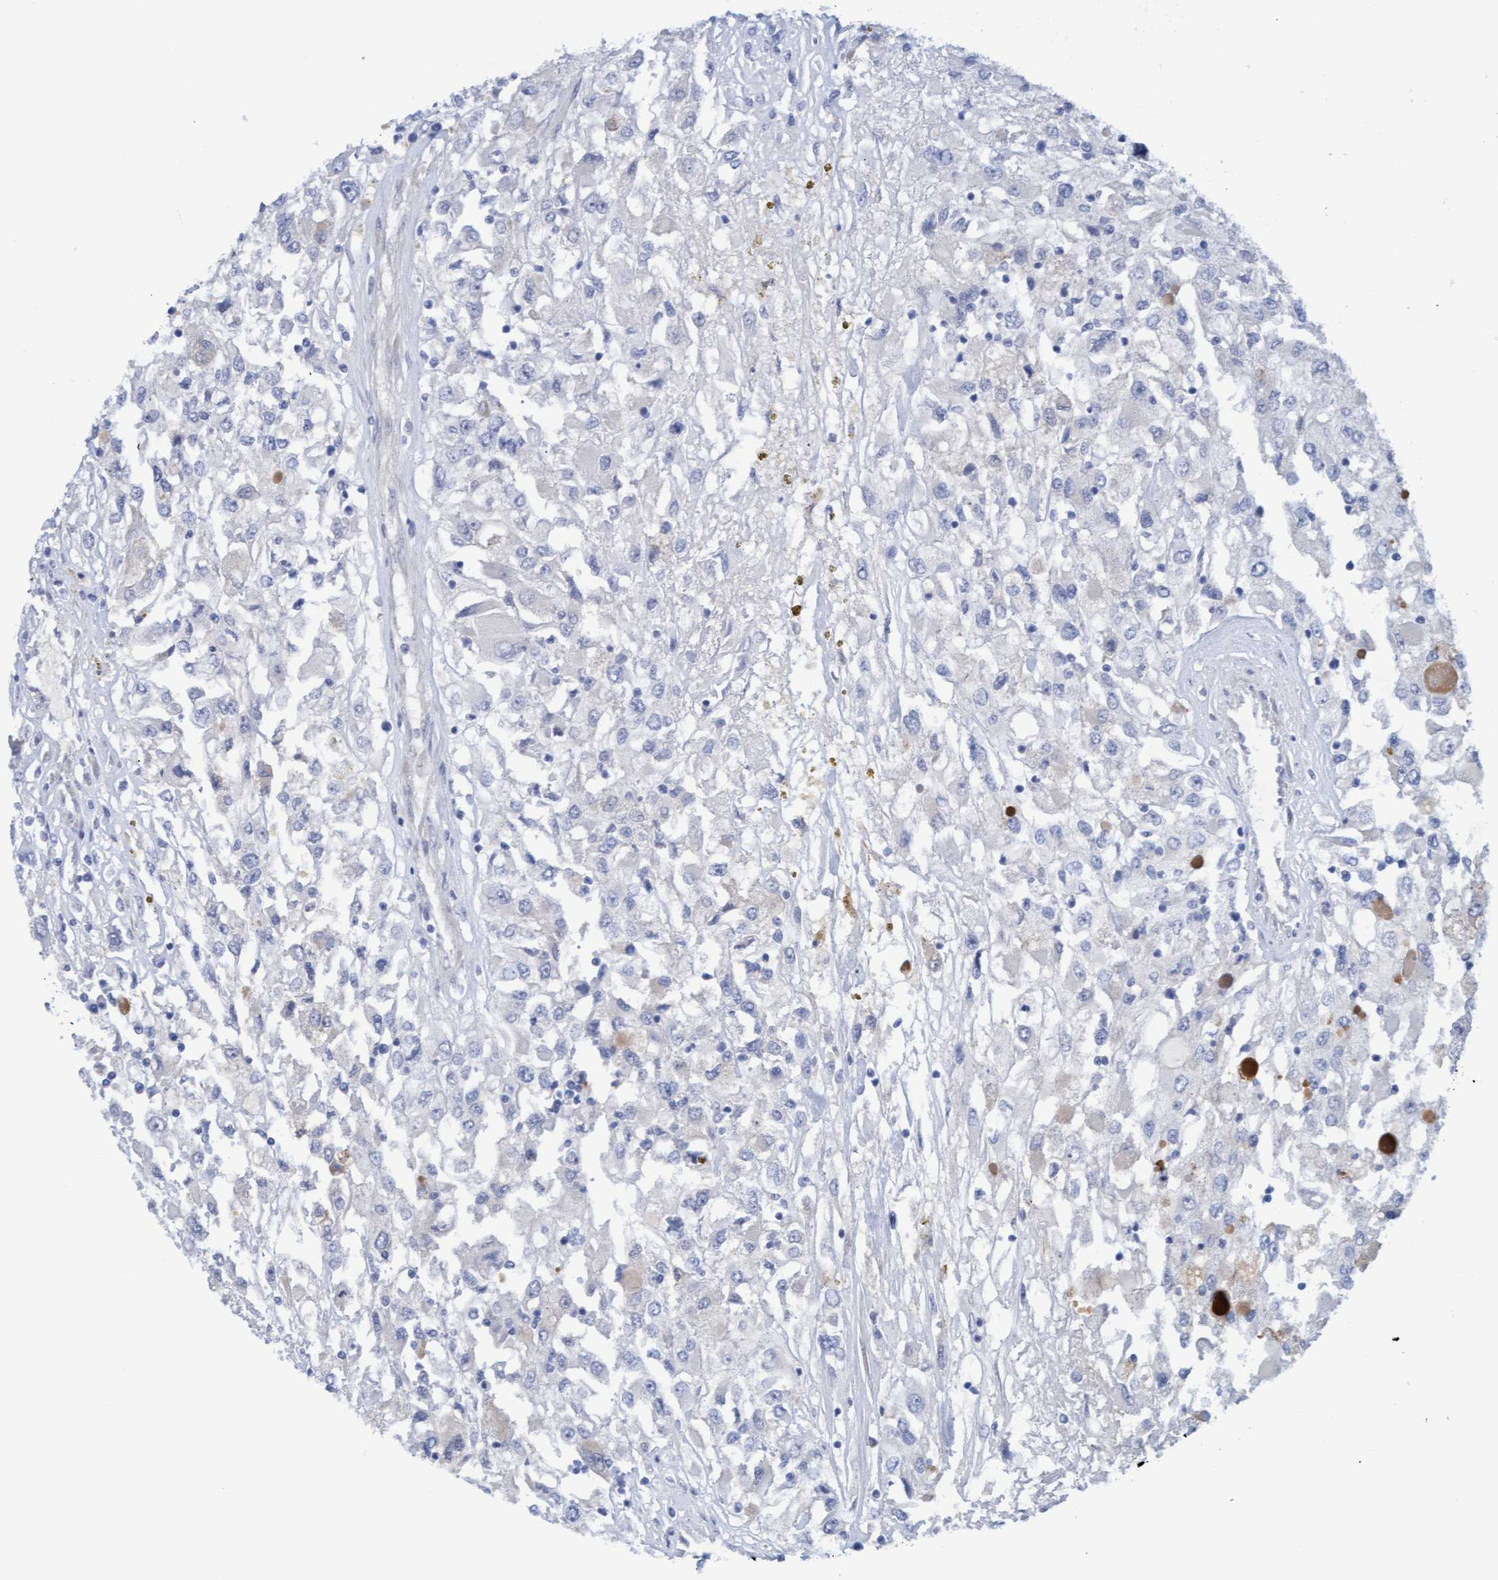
{"staining": {"intensity": "negative", "quantity": "none", "location": "none"}, "tissue": "renal cancer", "cell_type": "Tumor cells", "image_type": "cancer", "snomed": [{"axis": "morphology", "description": "Adenocarcinoma, NOS"}, {"axis": "topography", "description": "Kidney"}], "caption": "Protein analysis of renal cancer shows no significant staining in tumor cells. (DAB (3,3'-diaminobenzidine) immunohistochemistry with hematoxylin counter stain).", "gene": "STXBP1", "patient": {"sex": "female", "age": 52}}